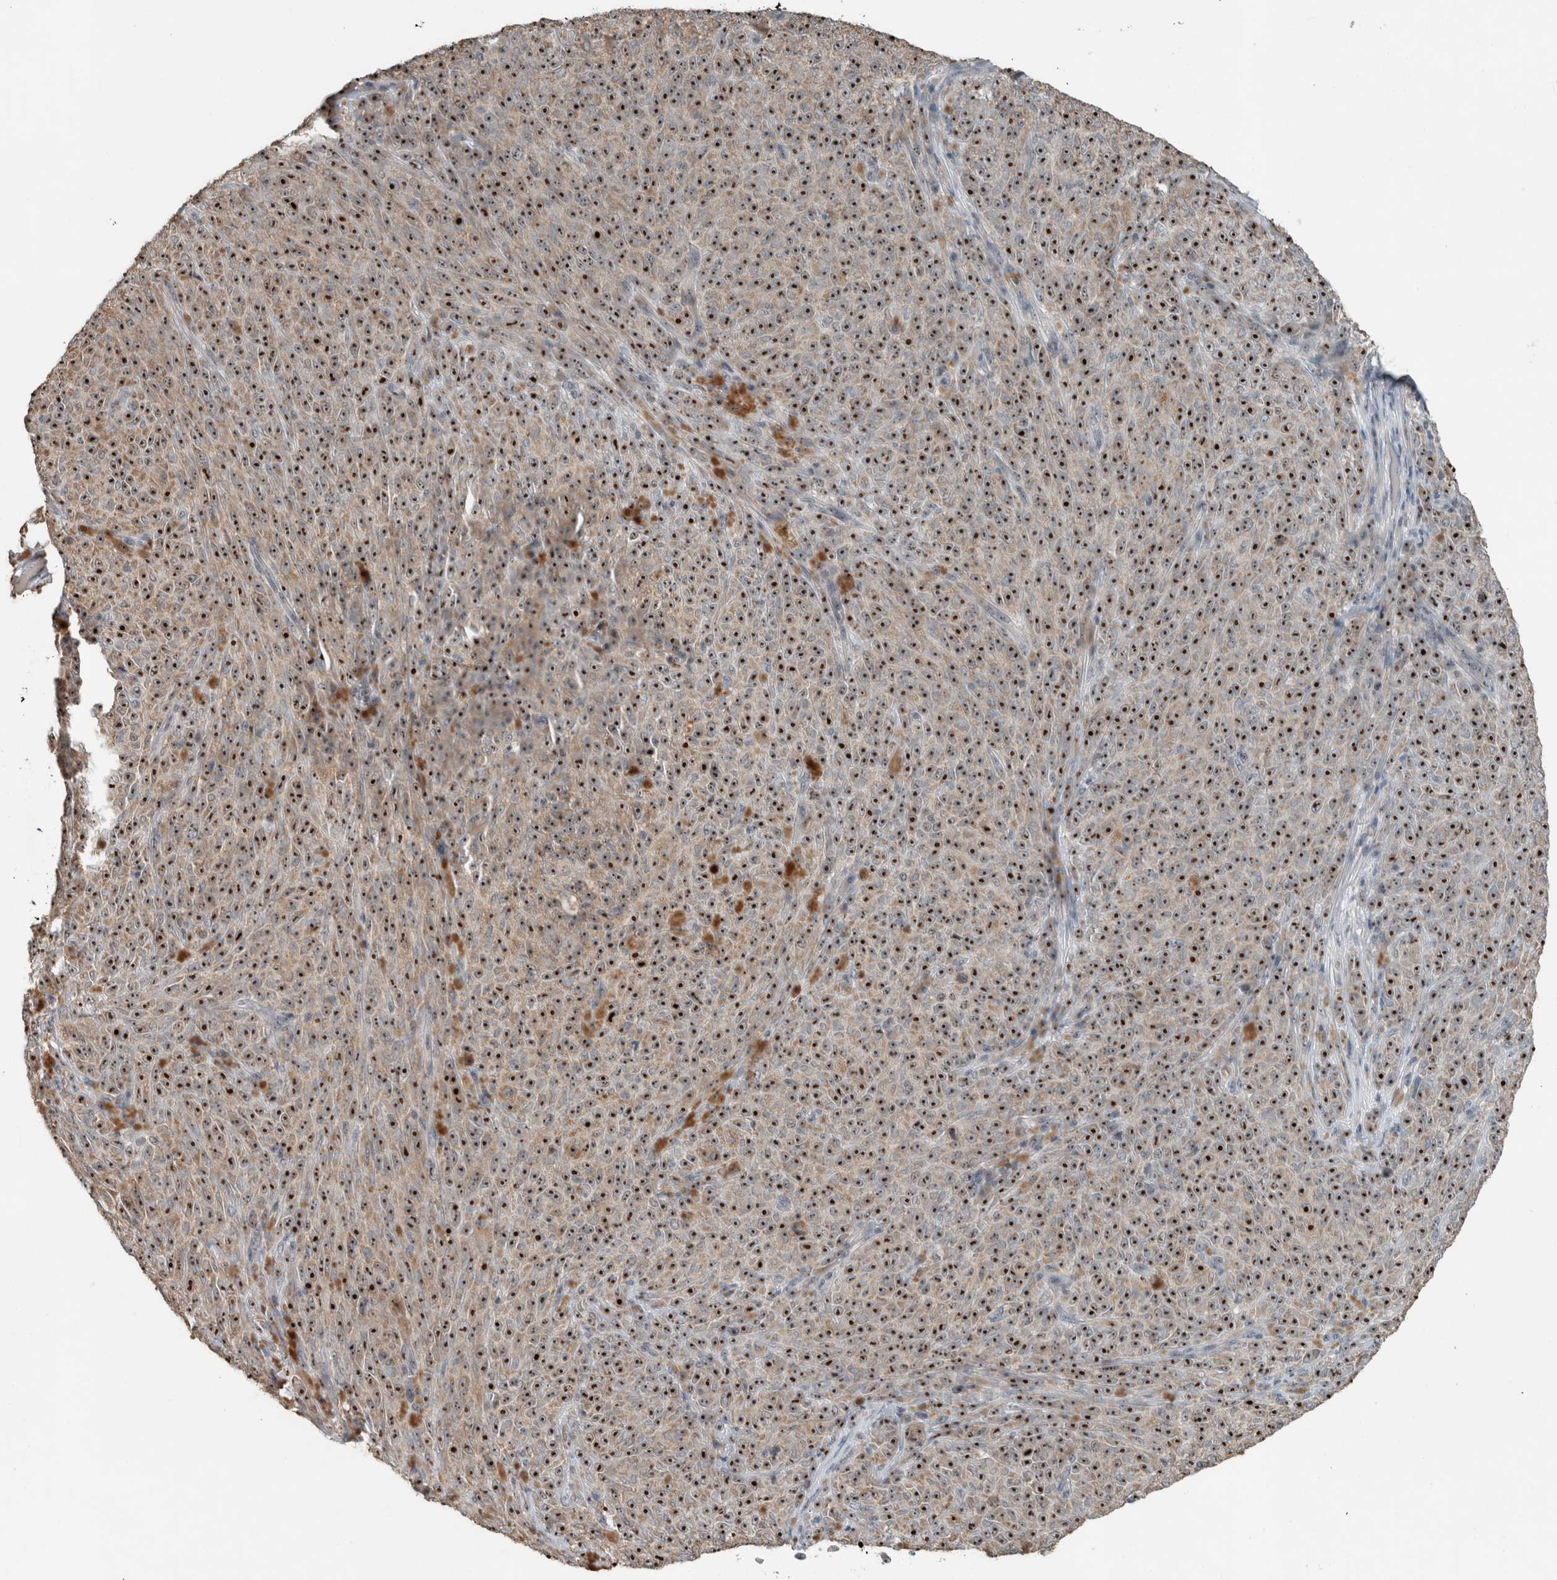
{"staining": {"intensity": "strong", "quantity": ">75%", "location": "cytoplasmic/membranous,nuclear"}, "tissue": "melanoma", "cell_type": "Tumor cells", "image_type": "cancer", "snomed": [{"axis": "morphology", "description": "Malignant melanoma, NOS"}, {"axis": "topography", "description": "Skin"}], "caption": "Brown immunohistochemical staining in malignant melanoma reveals strong cytoplasmic/membranous and nuclear staining in approximately >75% of tumor cells.", "gene": "RPF1", "patient": {"sex": "female", "age": 82}}